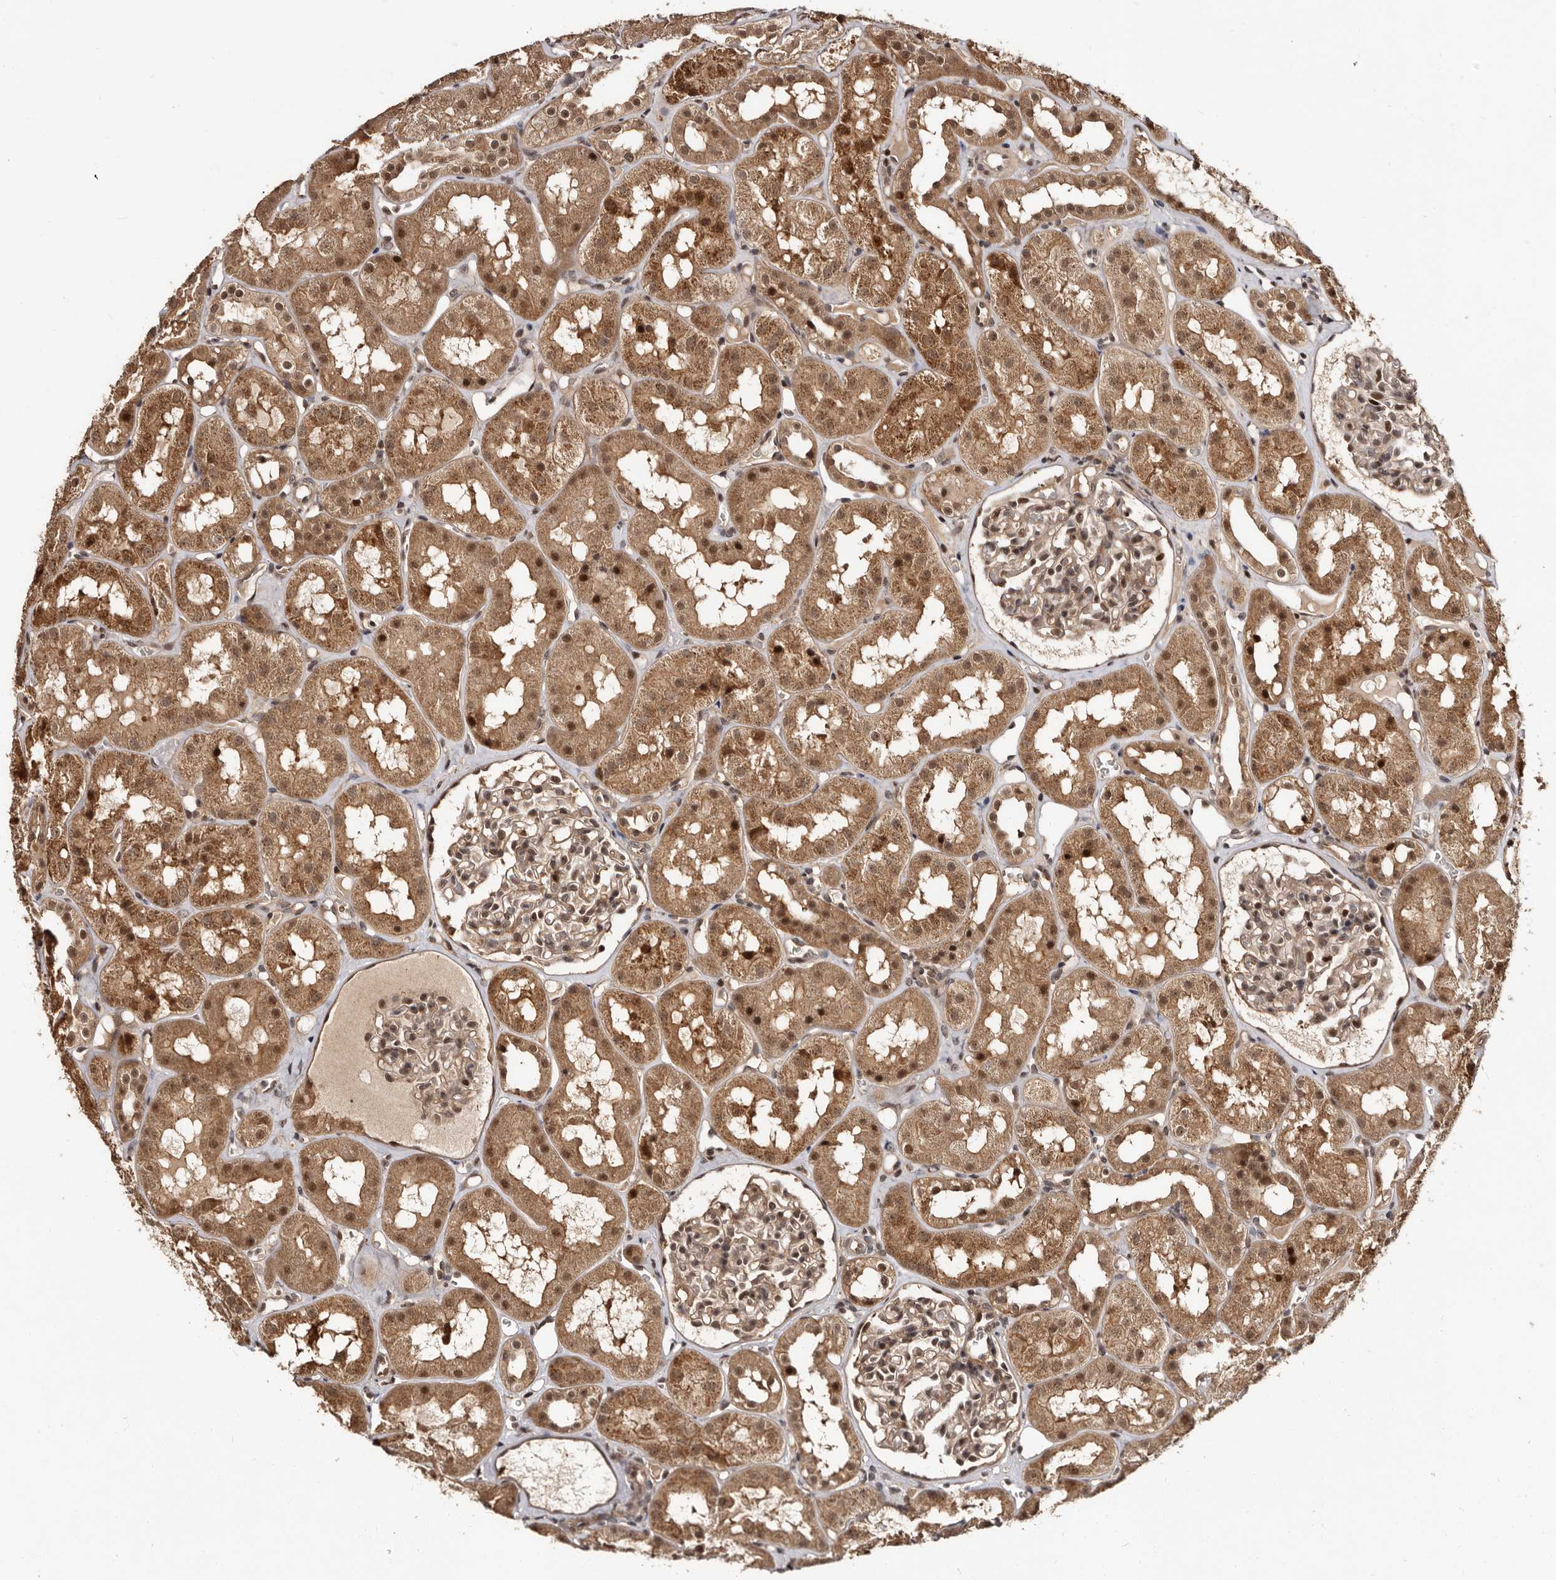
{"staining": {"intensity": "moderate", "quantity": "25%-75%", "location": "cytoplasmic/membranous,nuclear"}, "tissue": "kidney", "cell_type": "Cells in glomeruli", "image_type": "normal", "snomed": [{"axis": "morphology", "description": "Normal tissue, NOS"}, {"axis": "topography", "description": "Kidney"}], "caption": "Kidney stained with DAB immunohistochemistry reveals medium levels of moderate cytoplasmic/membranous,nuclear staining in approximately 25%-75% of cells in glomeruli. The staining was performed using DAB (3,3'-diaminobenzidine) to visualize the protein expression in brown, while the nuclei were stained in blue with hematoxylin (Magnification: 20x).", "gene": "TBC1D22B", "patient": {"sex": "male", "age": 16}}